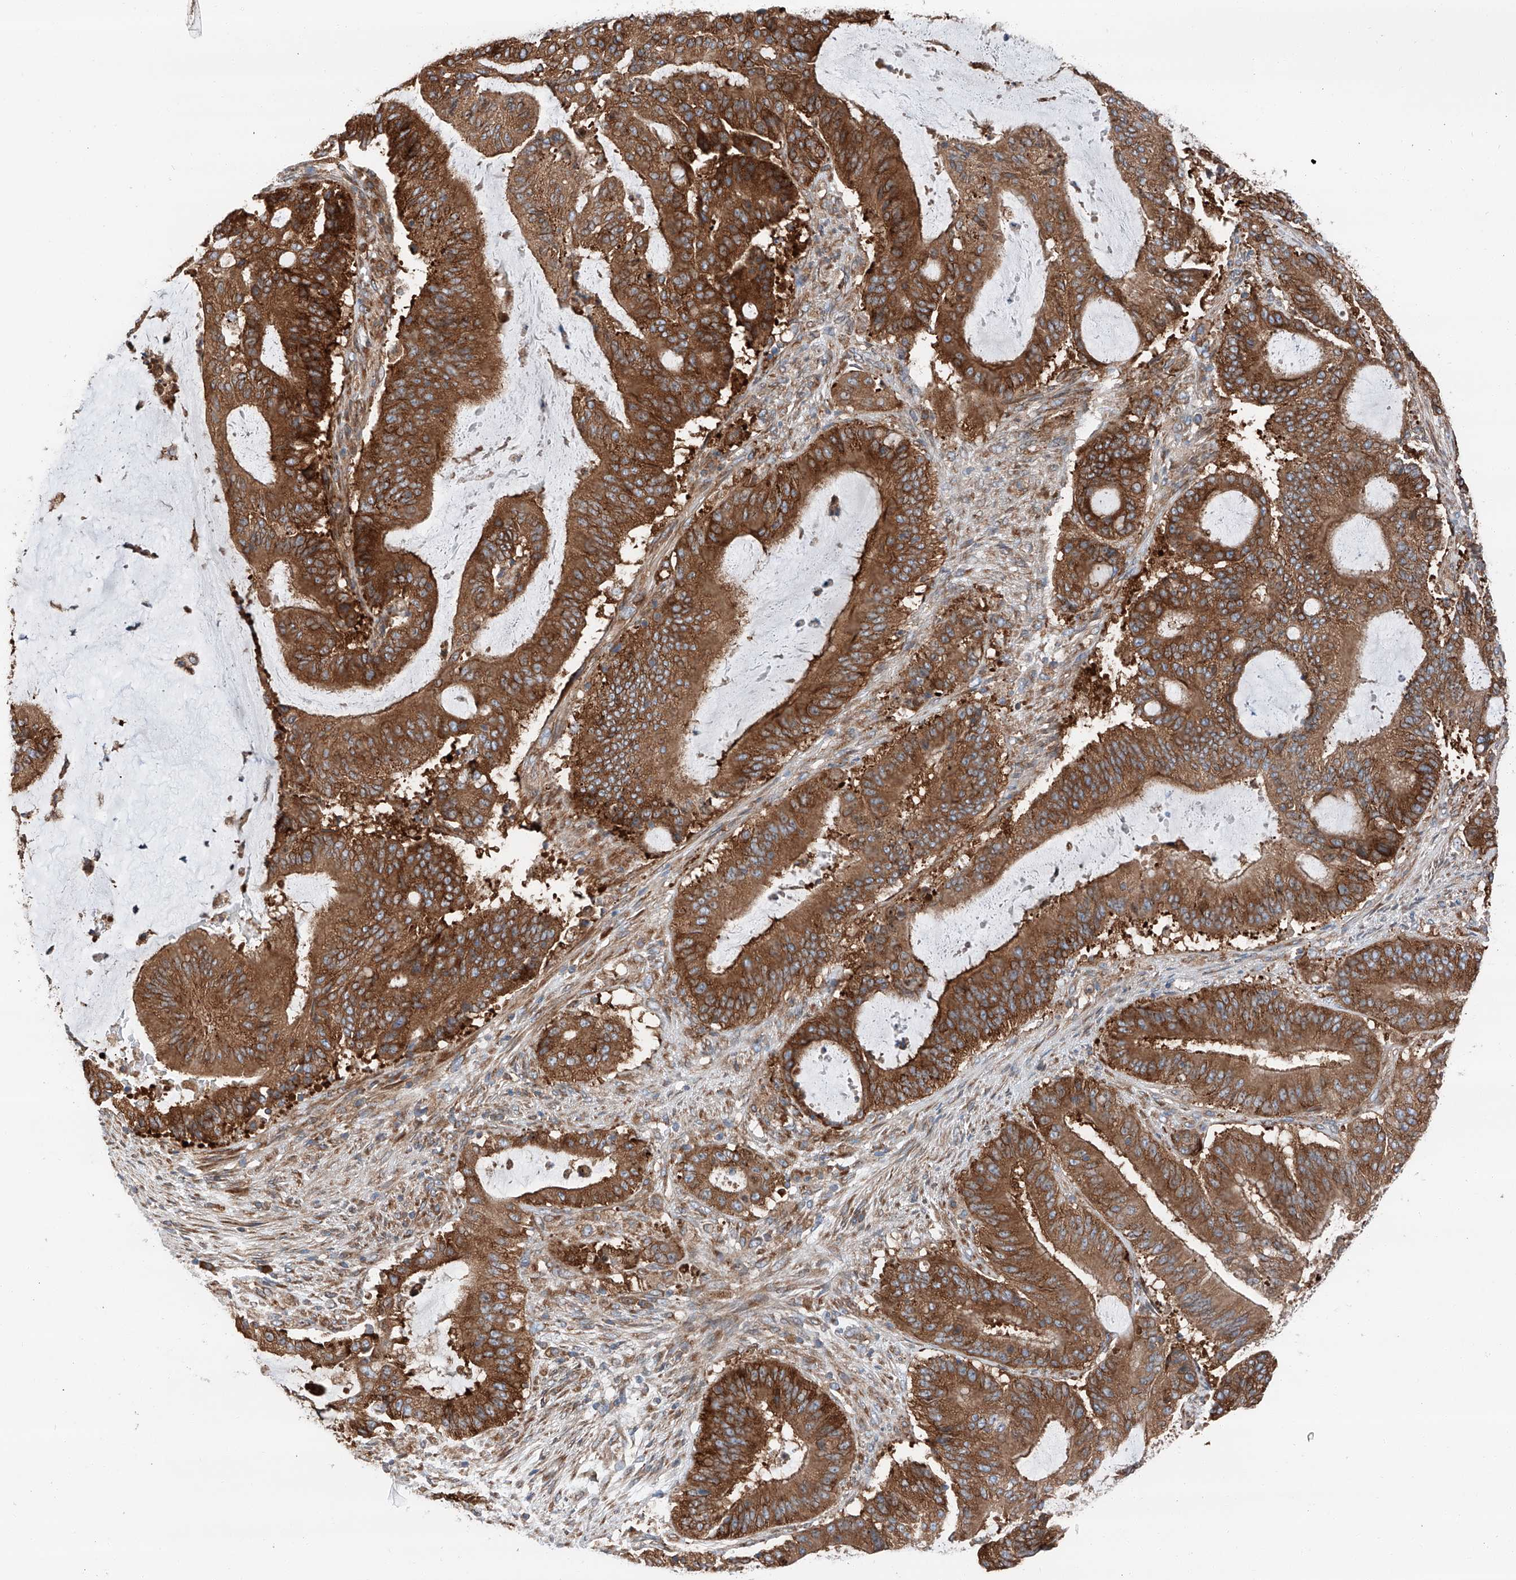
{"staining": {"intensity": "strong", "quantity": ">75%", "location": "cytoplasmic/membranous"}, "tissue": "liver cancer", "cell_type": "Tumor cells", "image_type": "cancer", "snomed": [{"axis": "morphology", "description": "Normal tissue, NOS"}, {"axis": "morphology", "description": "Cholangiocarcinoma"}, {"axis": "topography", "description": "Liver"}, {"axis": "topography", "description": "Peripheral nerve tissue"}], "caption": "The histopathology image reveals immunohistochemical staining of liver cancer. There is strong cytoplasmic/membranous positivity is identified in about >75% of tumor cells.", "gene": "ZC3H15", "patient": {"sex": "female", "age": 73}}